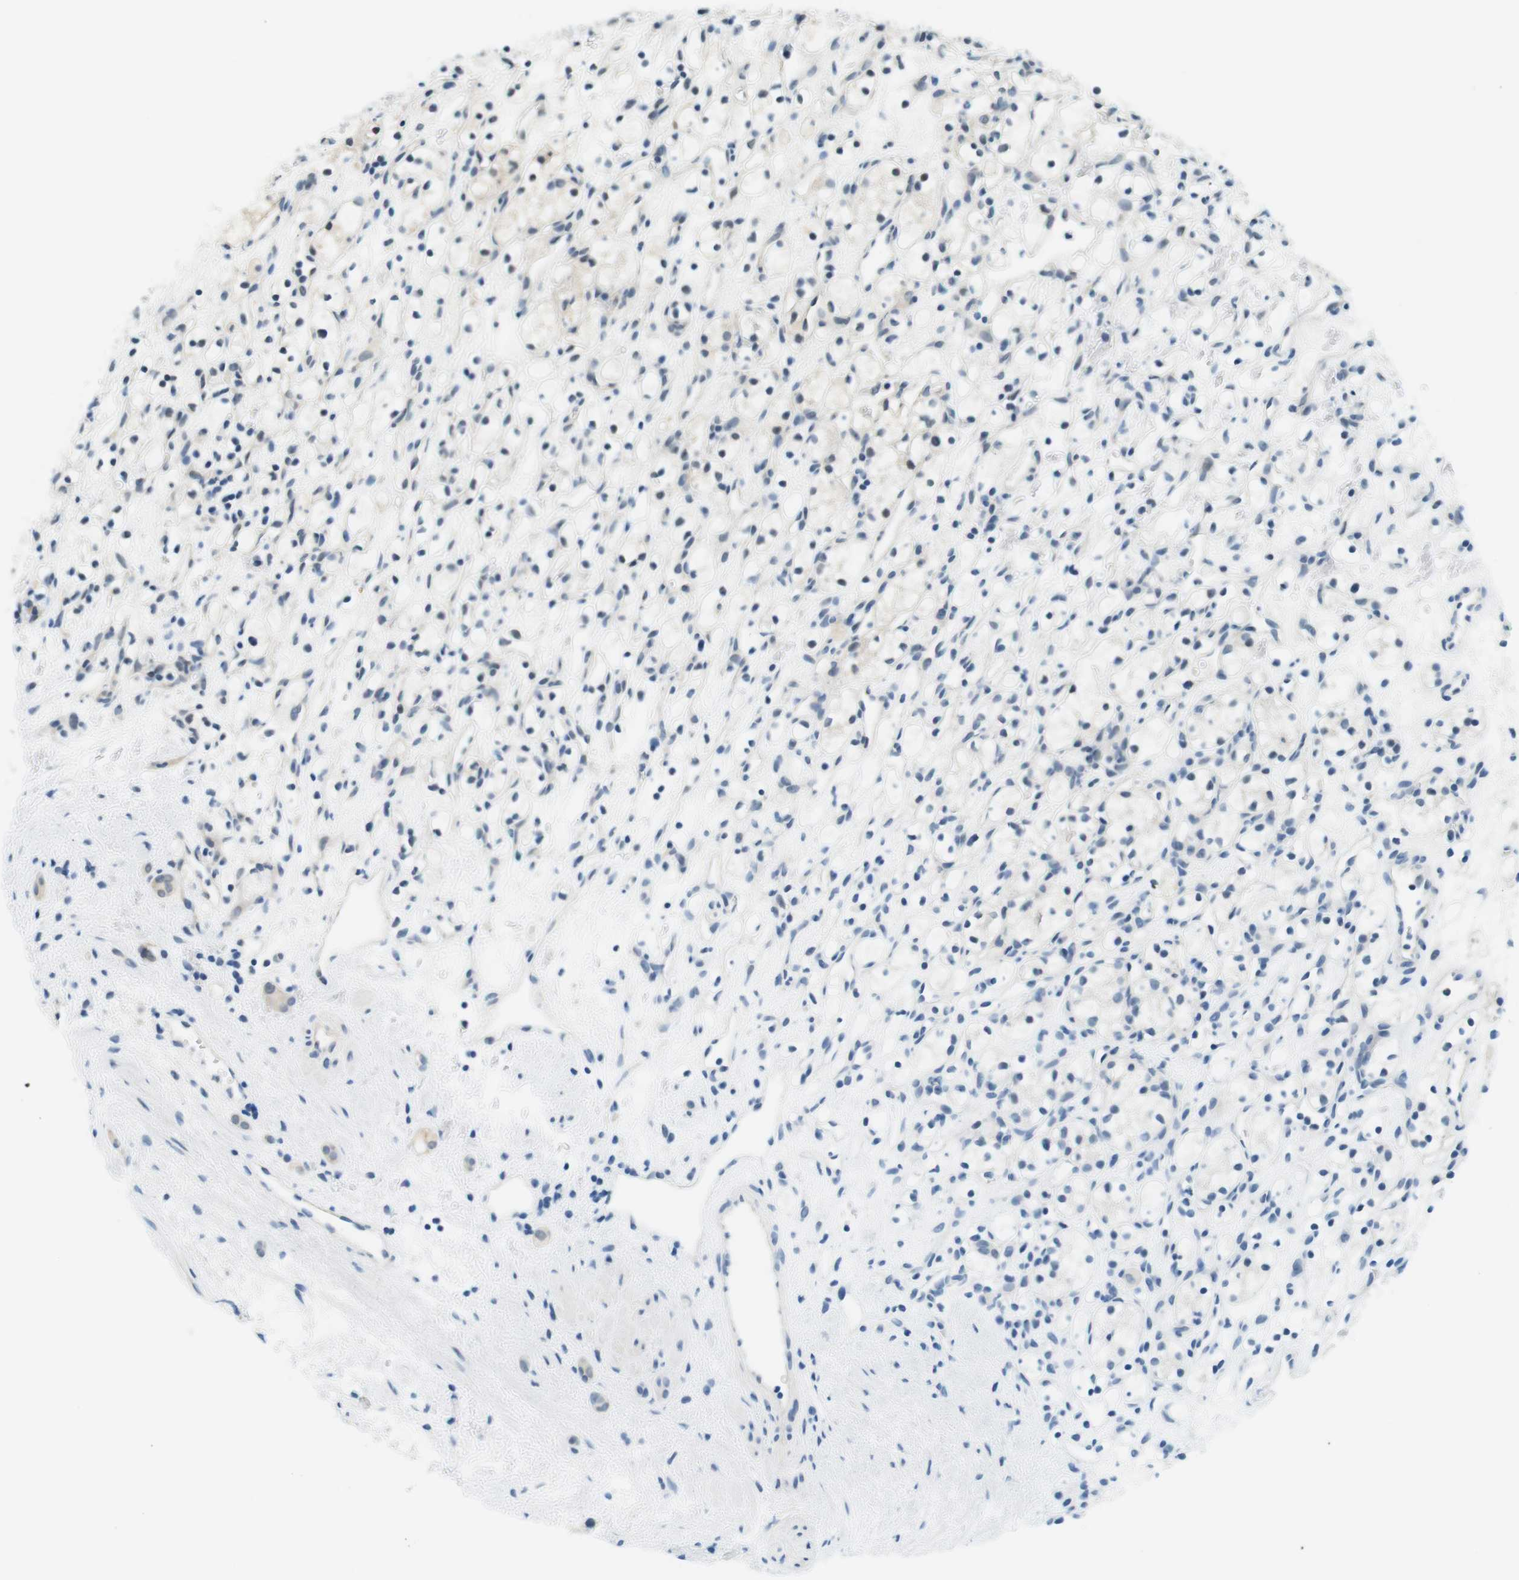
{"staining": {"intensity": "negative", "quantity": "none", "location": "none"}, "tissue": "renal cancer", "cell_type": "Tumor cells", "image_type": "cancer", "snomed": [{"axis": "morphology", "description": "Adenocarcinoma, NOS"}, {"axis": "topography", "description": "Kidney"}], "caption": "Immunohistochemistry (IHC) of human renal cancer exhibits no staining in tumor cells.", "gene": "CSNK2B", "patient": {"sex": "female", "age": 60}}